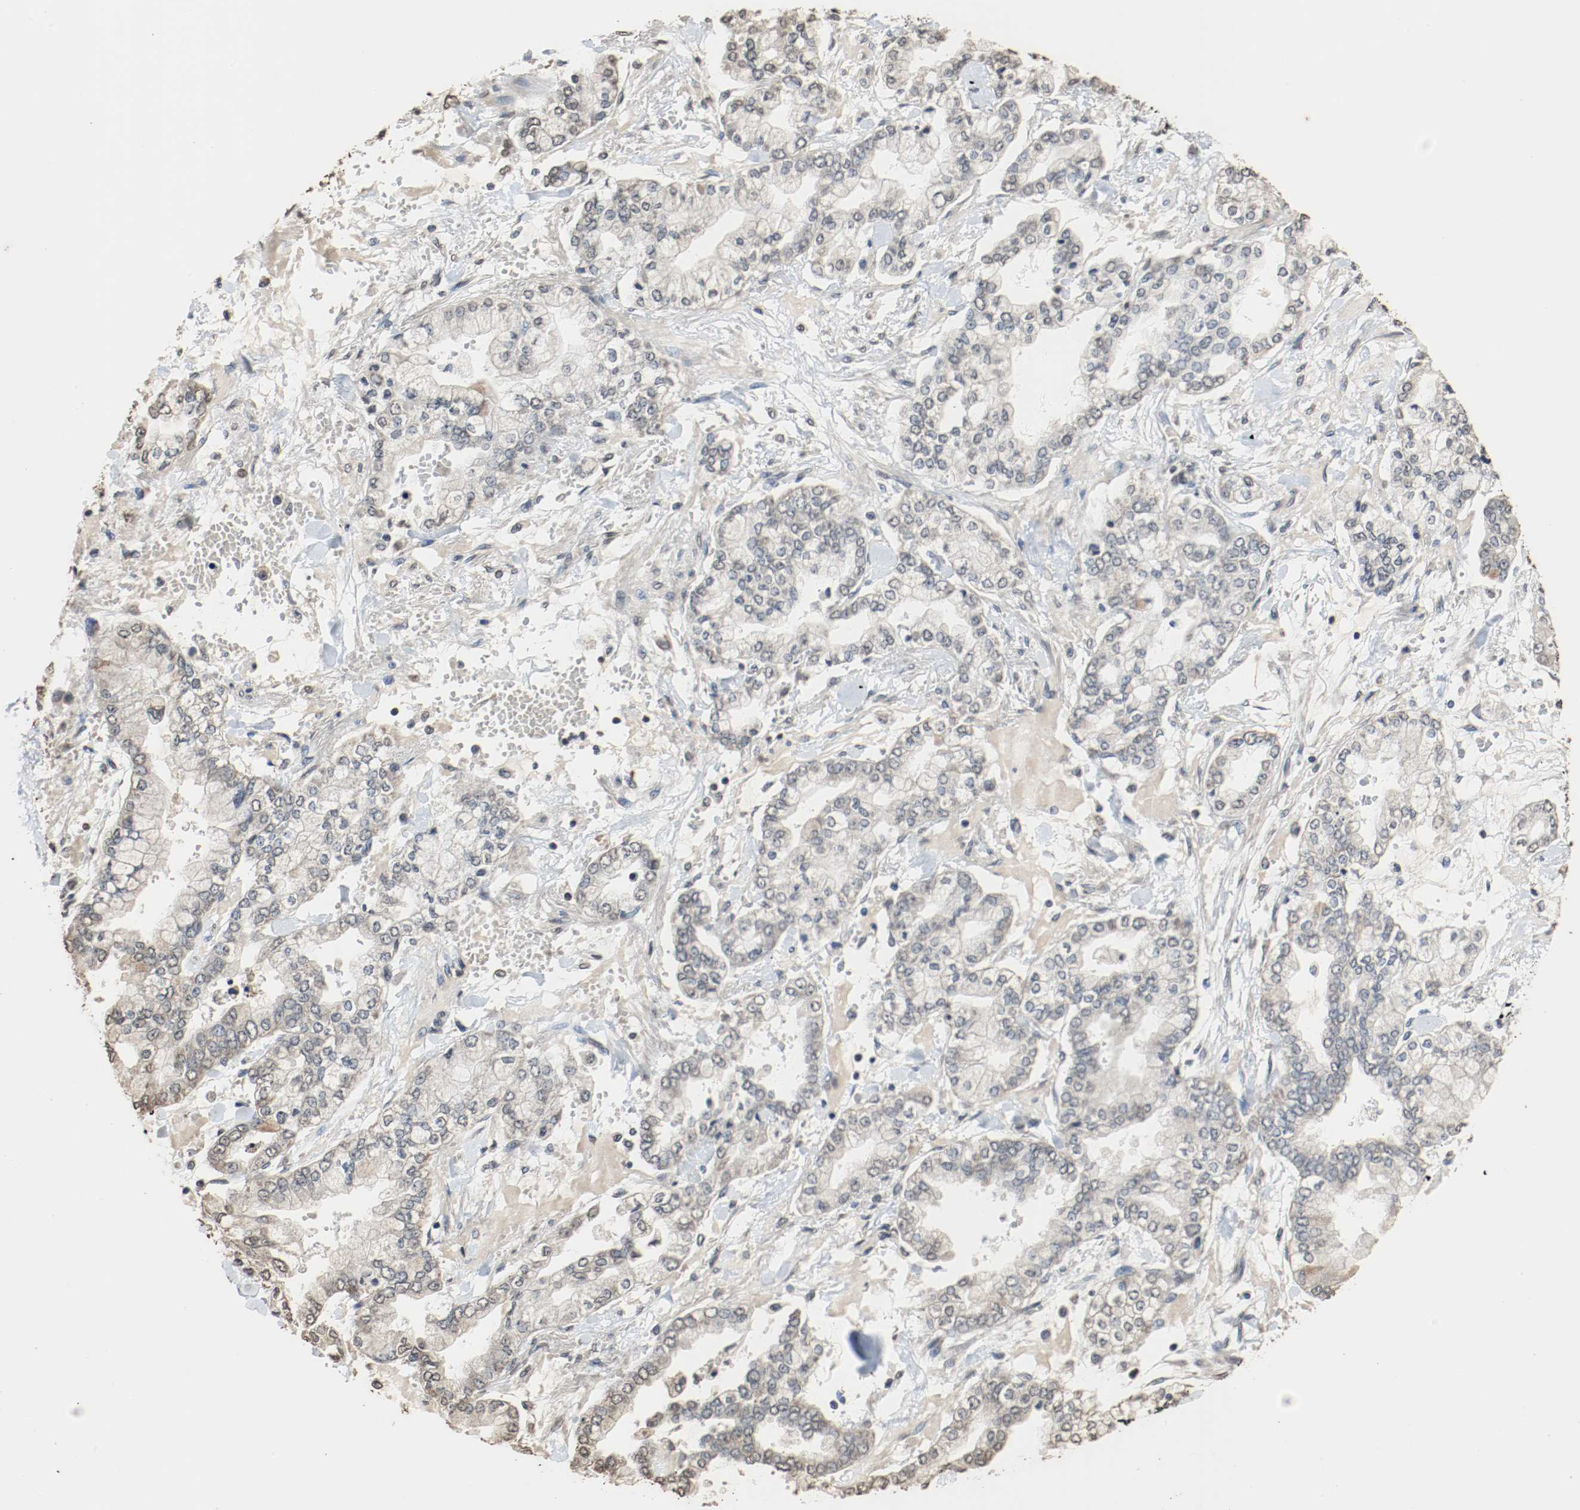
{"staining": {"intensity": "negative", "quantity": "none", "location": "none"}, "tissue": "stomach cancer", "cell_type": "Tumor cells", "image_type": "cancer", "snomed": [{"axis": "morphology", "description": "Normal tissue, NOS"}, {"axis": "morphology", "description": "Adenocarcinoma, NOS"}, {"axis": "topography", "description": "Stomach, upper"}, {"axis": "topography", "description": "Stomach"}], "caption": "High power microscopy micrograph of an IHC histopathology image of stomach cancer, revealing no significant positivity in tumor cells. (IHC, brightfield microscopy, high magnification).", "gene": "RTN4", "patient": {"sex": "male", "age": 76}}